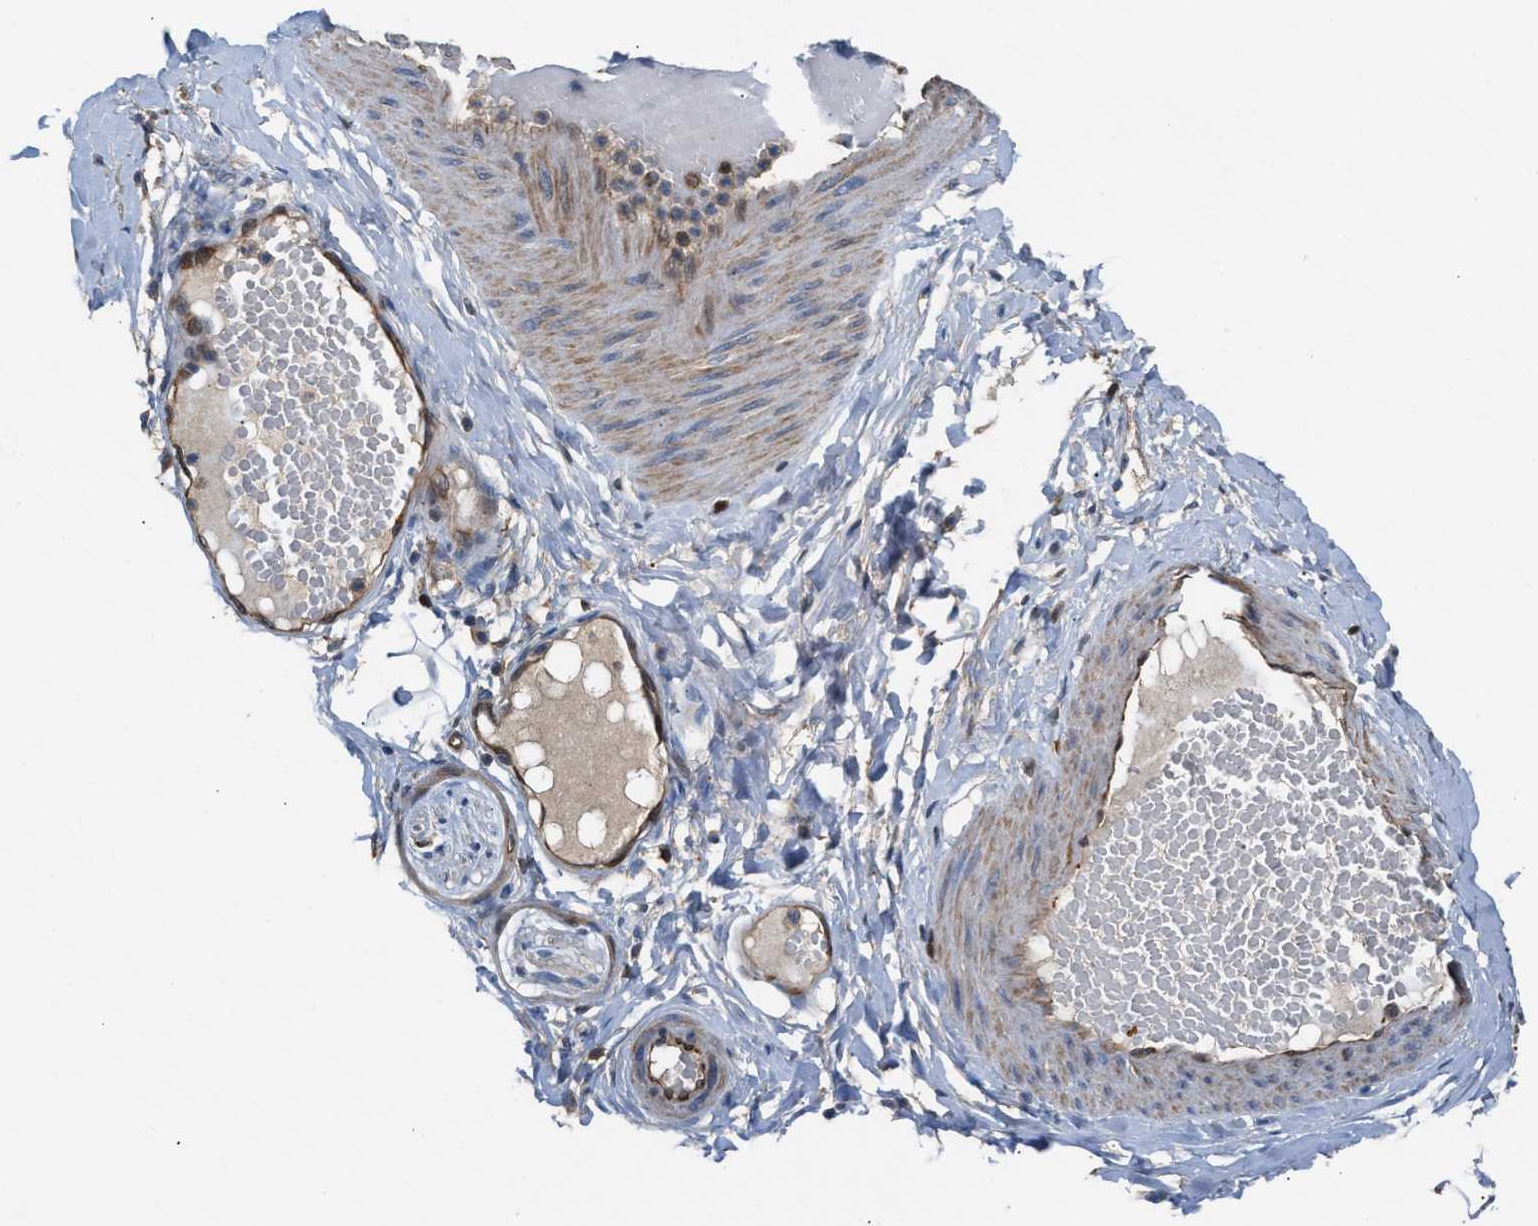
{"staining": {"intensity": "moderate", "quantity": ">75%", "location": "cytoplasmic/membranous"}, "tissue": "adipose tissue", "cell_type": "Adipocytes", "image_type": "normal", "snomed": [{"axis": "morphology", "description": "Normal tissue, NOS"}, {"axis": "topography", "description": "Soft tissue"}], "caption": "Immunohistochemistry (IHC) of normal adipose tissue displays medium levels of moderate cytoplasmic/membranous positivity in approximately >75% of adipocytes.", "gene": "TPK1", "patient": {"sex": "male", "age": 72}}